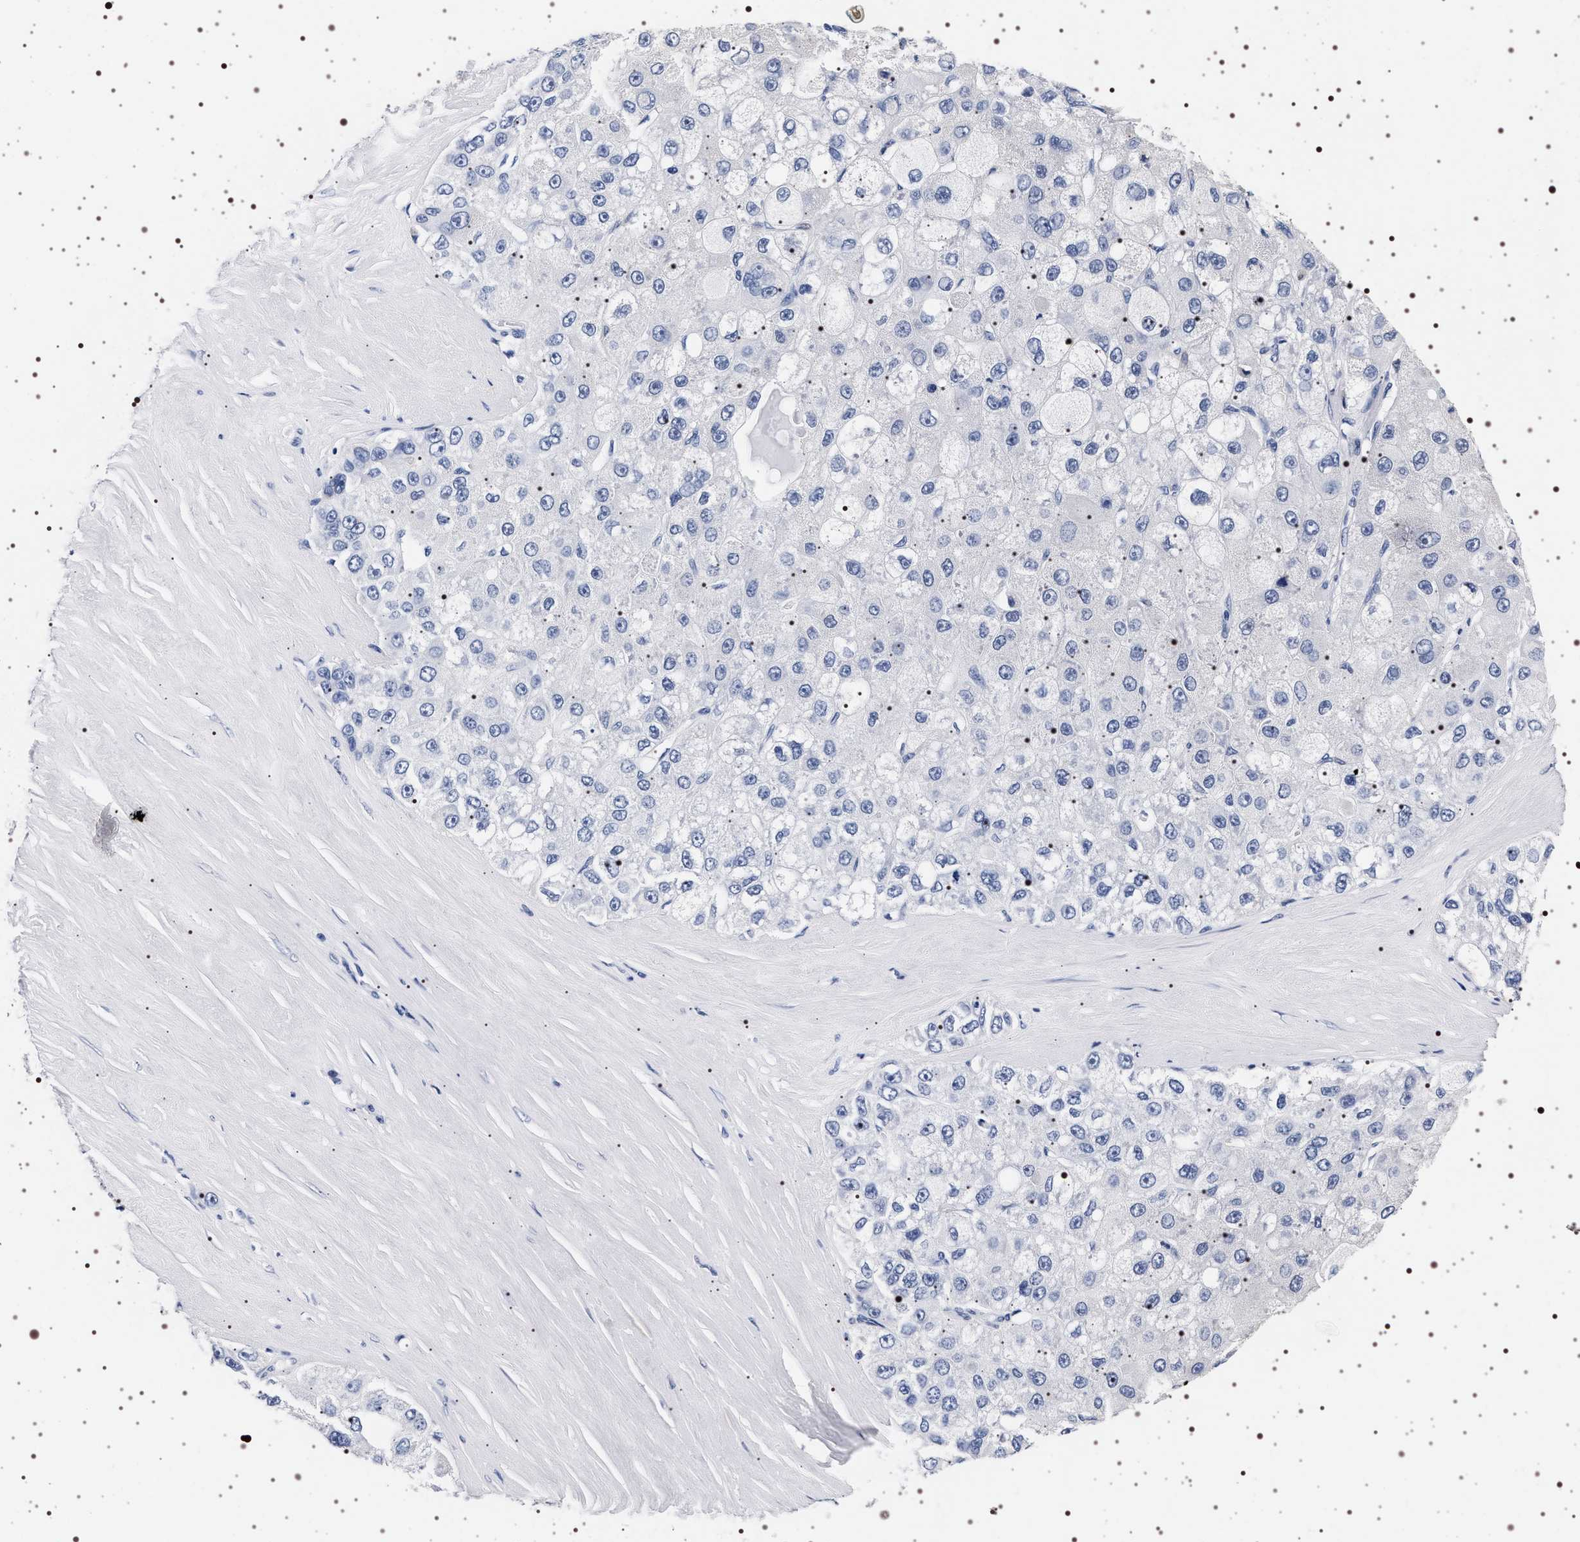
{"staining": {"intensity": "negative", "quantity": "none", "location": "none"}, "tissue": "liver cancer", "cell_type": "Tumor cells", "image_type": "cancer", "snomed": [{"axis": "morphology", "description": "Carcinoma, Hepatocellular, NOS"}, {"axis": "topography", "description": "Liver"}], "caption": "Tumor cells are negative for brown protein staining in liver hepatocellular carcinoma.", "gene": "SYN1", "patient": {"sex": "male", "age": 80}}